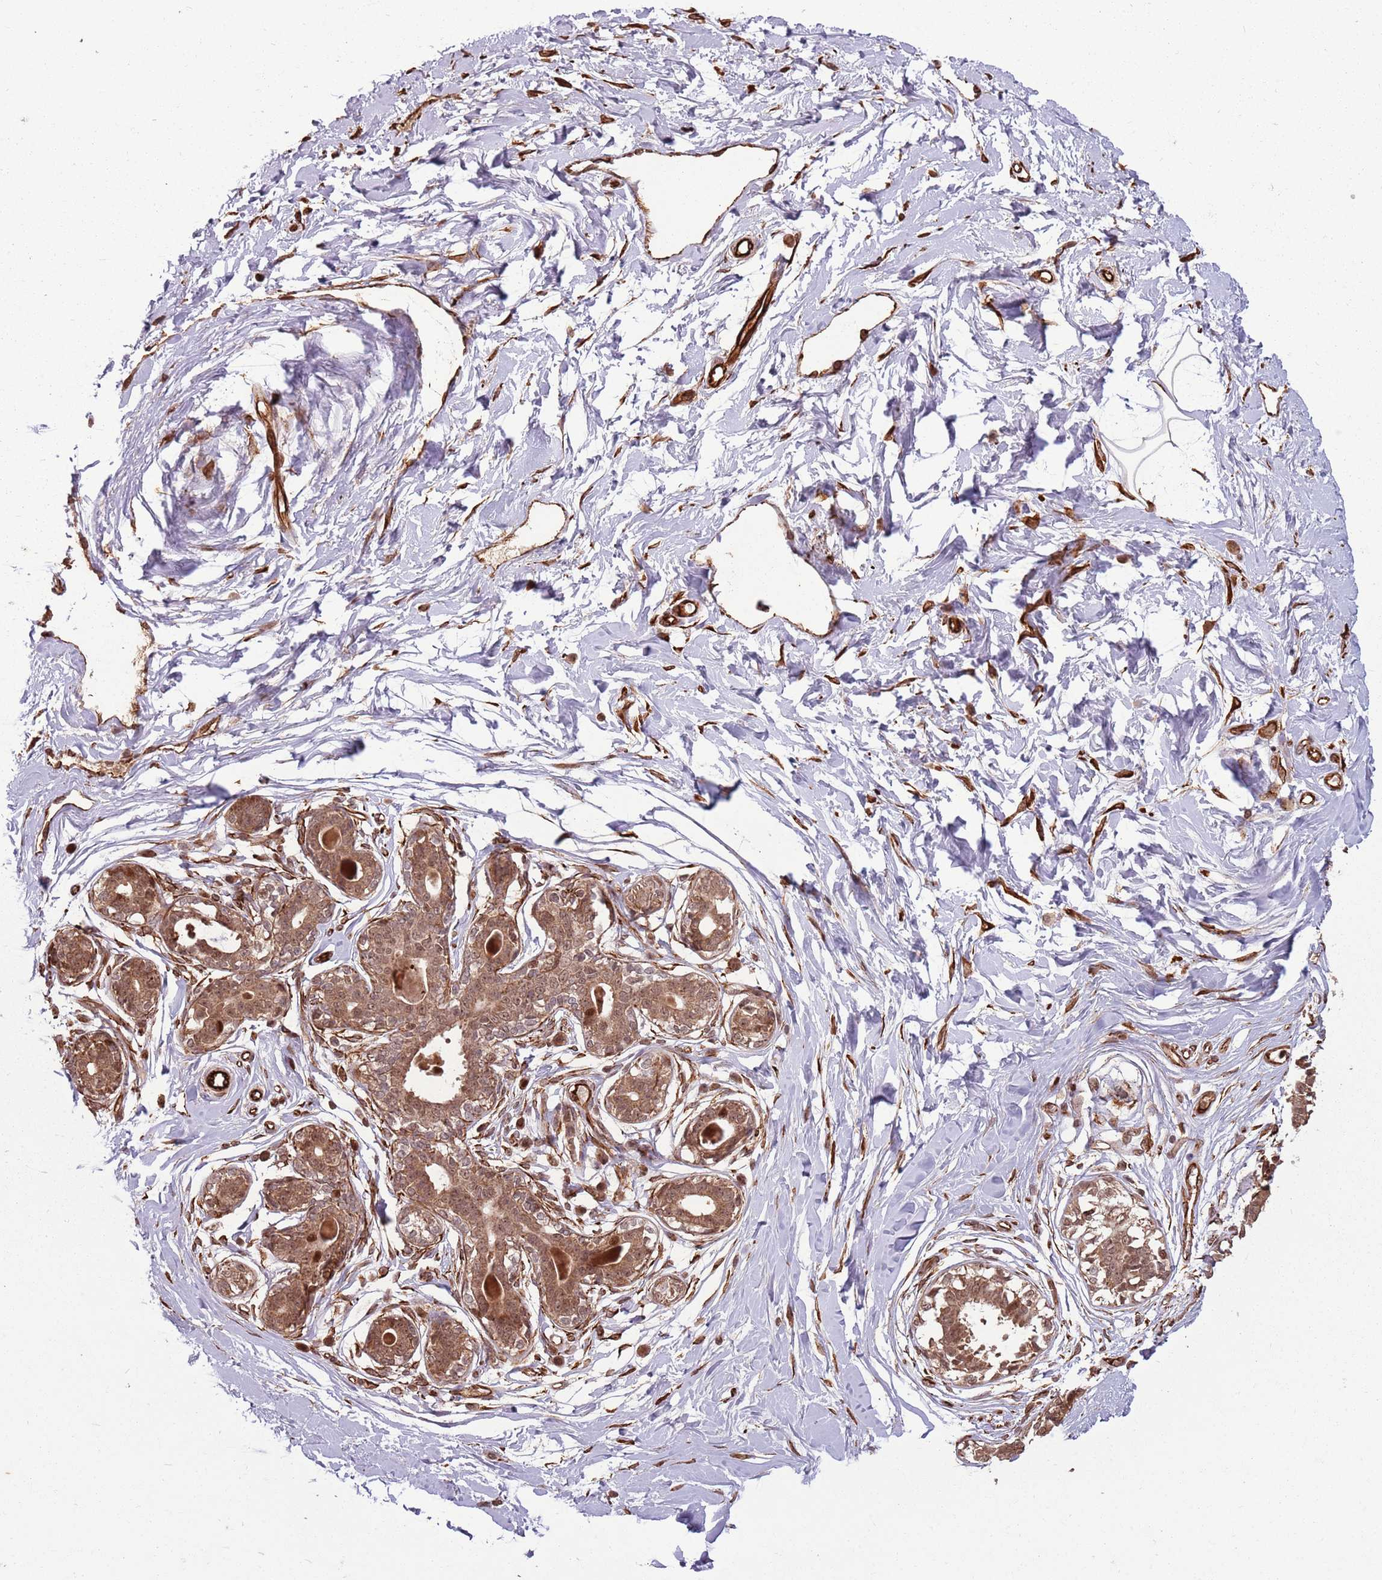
{"staining": {"intensity": "negative", "quantity": "none", "location": "none"}, "tissue": "breast", "cell_type": "Adipocytes", "image_type": "normal", "snomed": [{"axis": "morphology", "description": "Normal tissue, NOS"}, {"axis": "topography", "description": "Breast"}], "caption": "Normal breast was stained to show a protein in brown. There is no significant staining in adipocytes.", "gene": "ADAMTS3", "patient": {"sex": "female", "age": 45}}